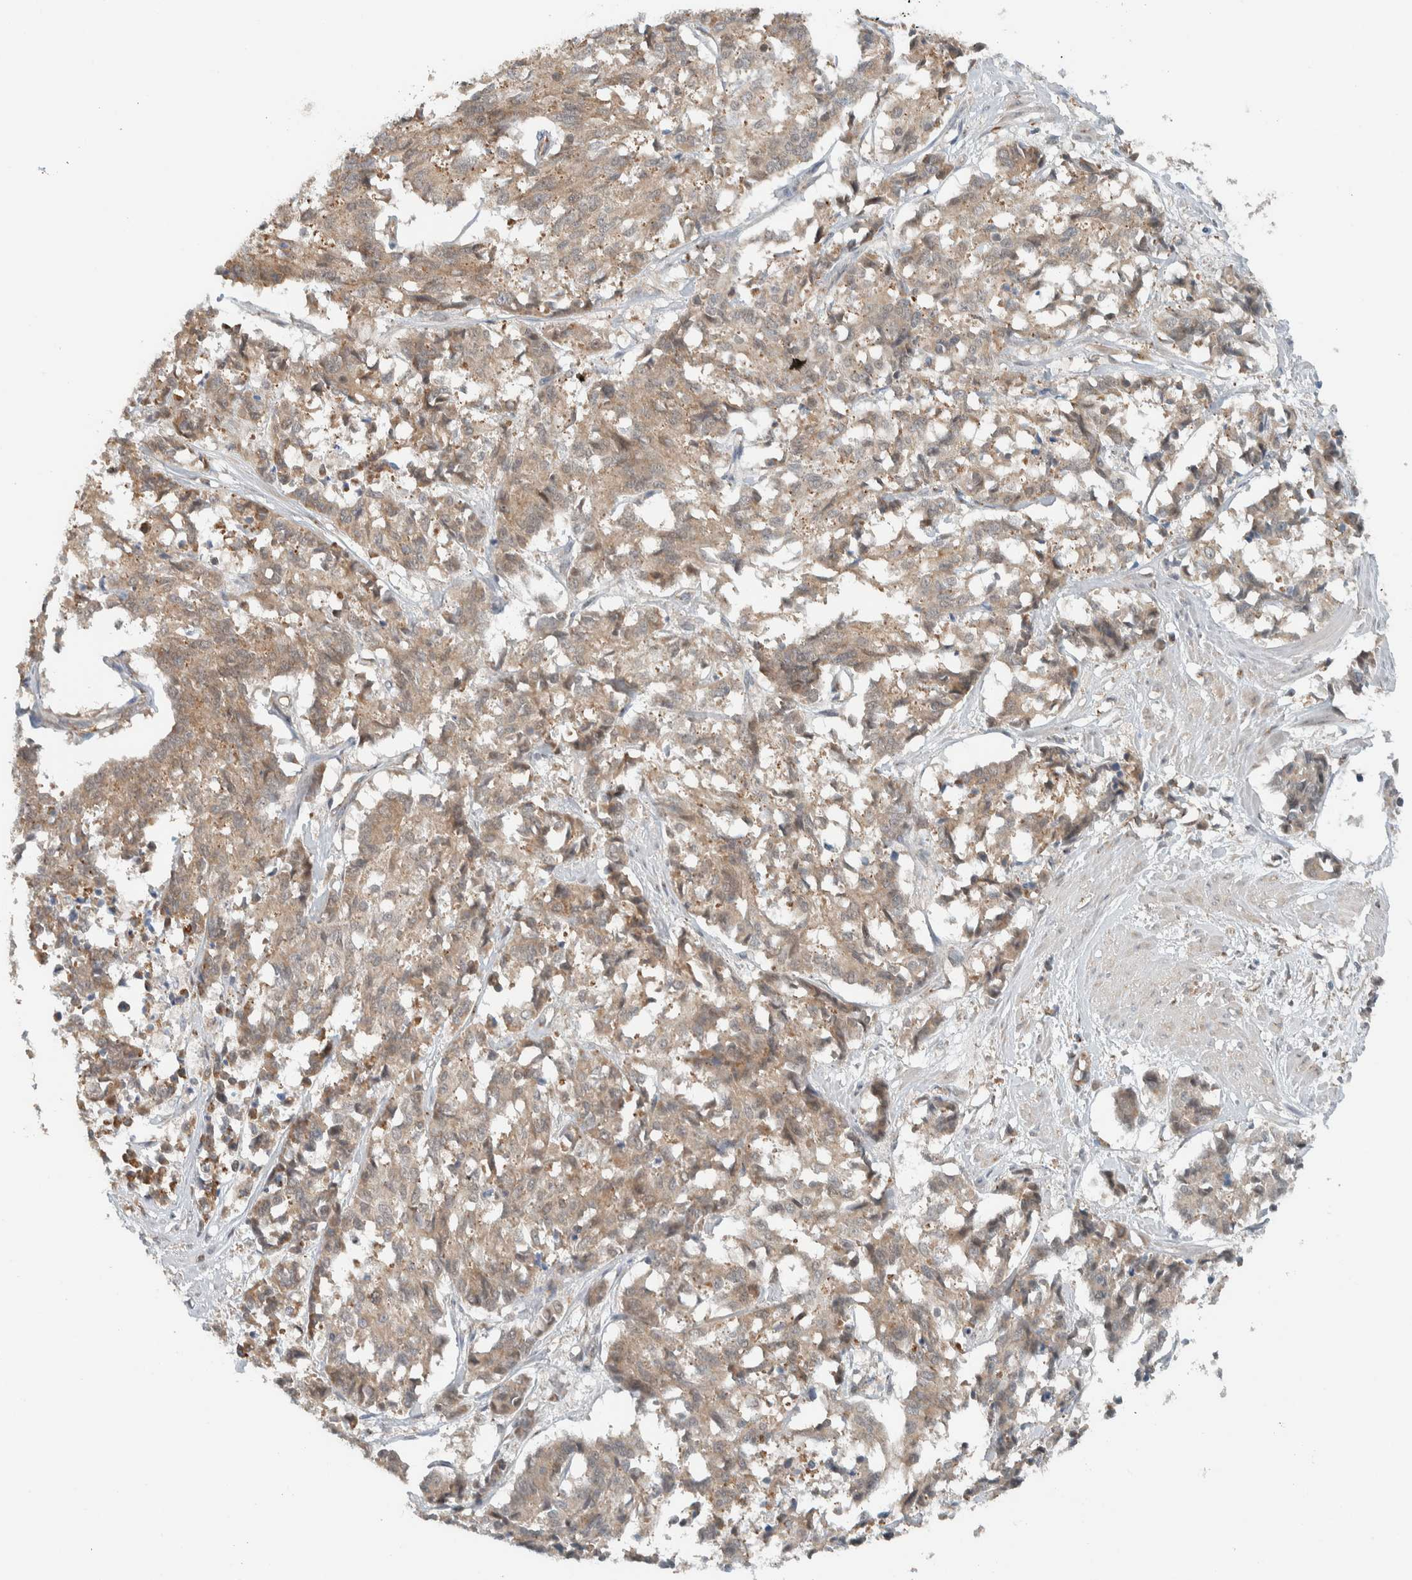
{"staining": {"intensity": "weak", "quantity": ">75%", "location": "cytoplasmic/membranous"}, "tissue": "cervical cancer", "cell_type": "Tumor cells", "image_type": "cancer", "snomed": [{"axis": "morphology", "description": "Squamous cell carcinoma, NOS"}, {"axis": "topography", "description": "Cervix"}], "caption": "Immunohistochemical staining of cervical cancer (squamous cell carcinoma) shows low levels of weak cytoplasmic/membranous protein expression in approximately >75% of tumor cells. Immunohistochemistry (ihc) stains the protein in brown and the nuclei are stained blue.", "gene": "RERE", "patient": {"sex": "female", "age": 35}}